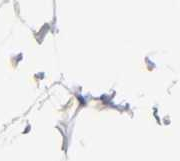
{"staining": {"intensity": "negative", "quantity": "none", "location": "none"}, "tissue": "adipose tissue", "cell_type": "Adipocytes", "image_type": "normal", "snomed": [{"axis": "morphology", "description": "Normal tissue, NOS"}, {"axis": "morphology", "description": "Duct carcinoma"}, {"axis": "topography", "description": "Breast"}, {"axis": "topography", "description": "Adipose tissue"}], "caption": "This is a micrograph of immunohistochemistry staining of normal adipose tissue, which shows no positivity in adipocytes. (Stains: DAB (3,3'-diaminobenzidine) IHC with hematoxylin counter stain, Microscopy: brightfield microscopy at high magnification).", "gene": "PDLIM3", "patient": {"sex": "female", "age": 37}}